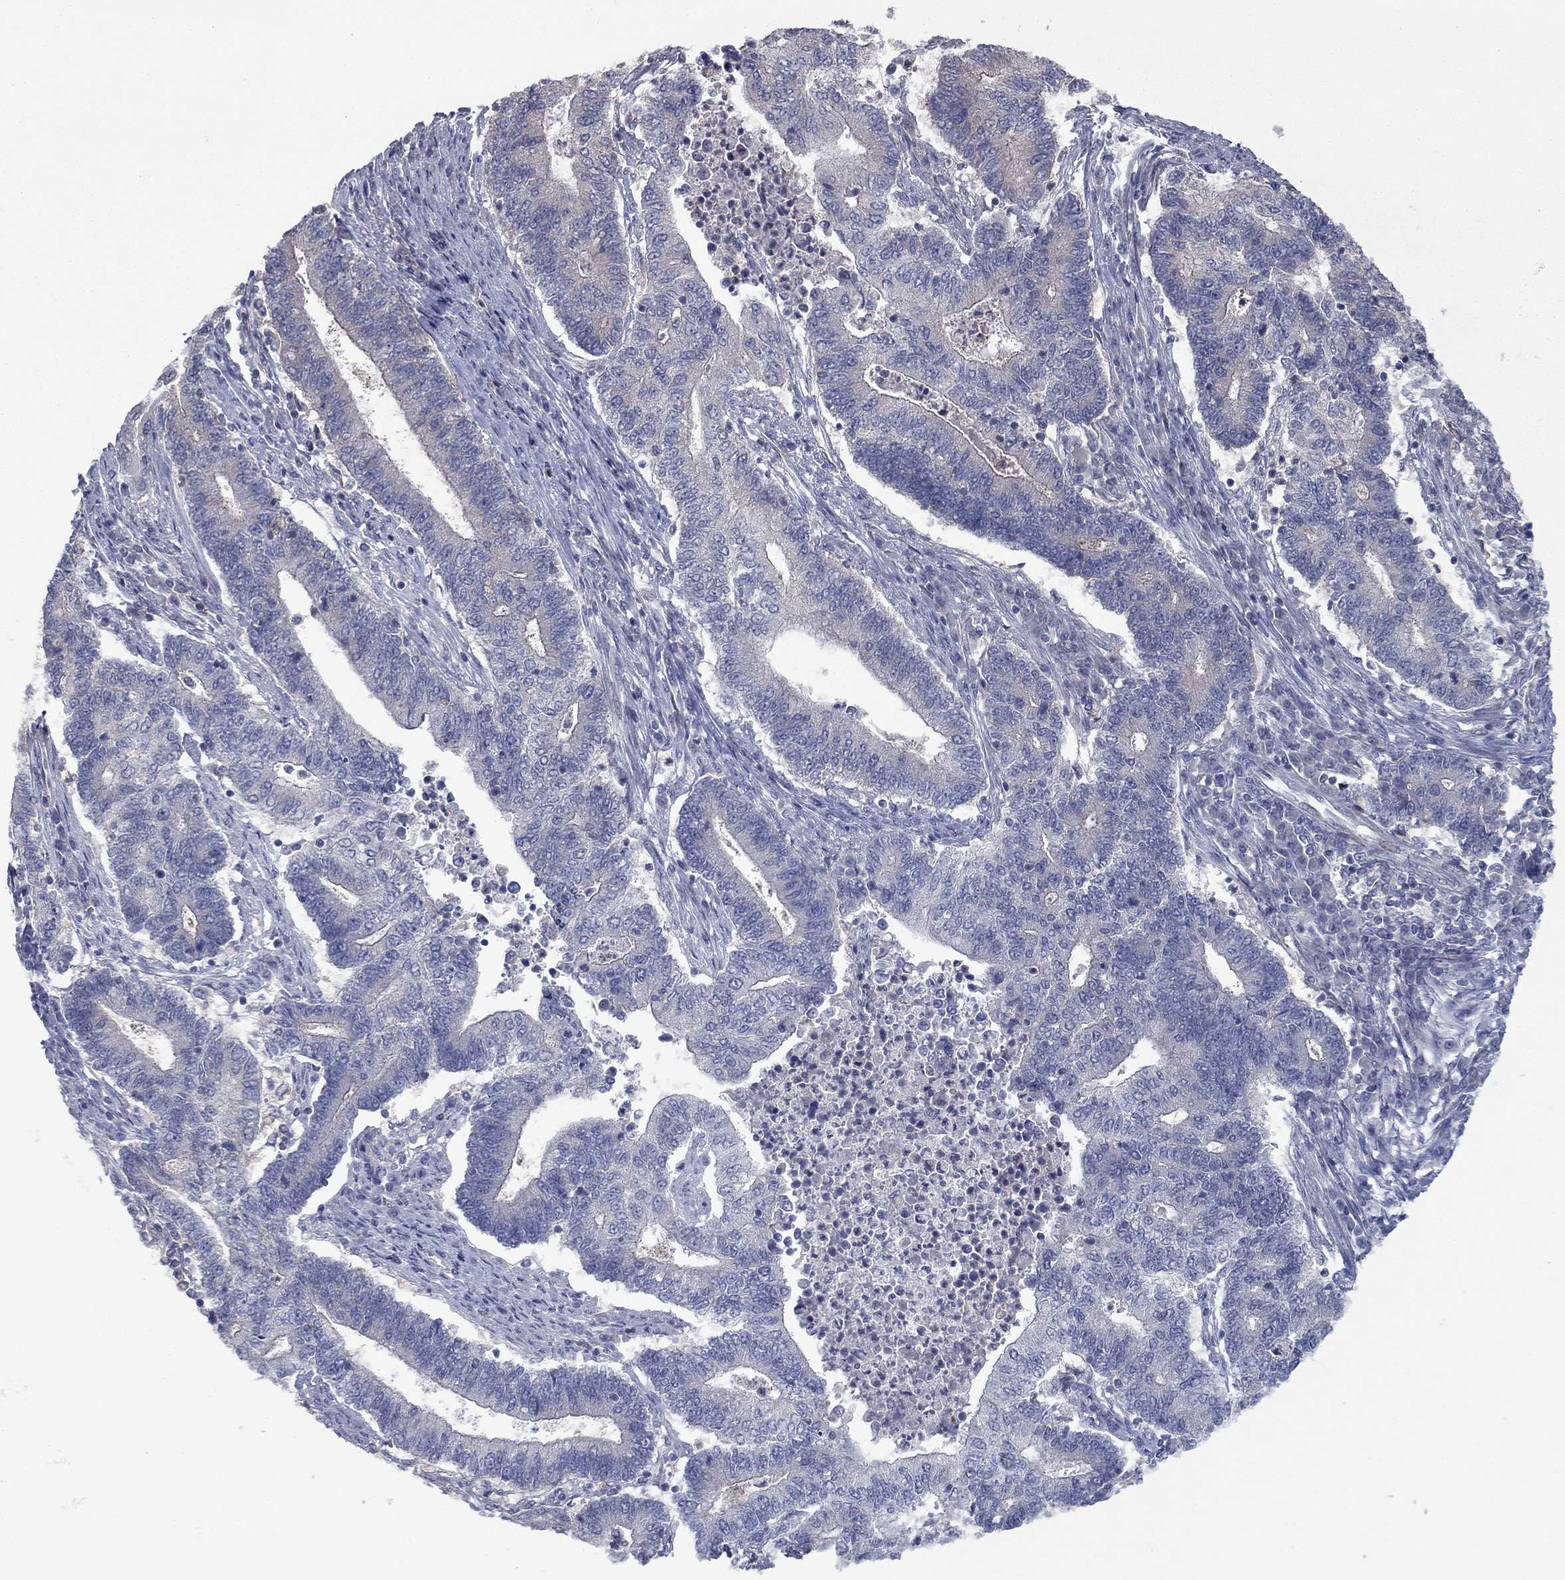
{"staining": {"intensity": "negative", "quantity": "none", "location": "none"}, "tissue": "endometrial cancer", "cell_type": "Tumor cells", "image_type": "cancer", "snomed": [{"axis": "morphology", "description": "Adenocarcinoma, NOS"}, {"axis": "topography", "description": "Uterus"}, {"axis": "topography", "description": "Endometrium"}], "caption": "Immunohistochemistry (IHC) micrograph of human endometrial cancer stained for a protein (brown), which exhibits no positivity in tumor cells.", "gene": "DUSP7", "patient": {"sex": "female", "age": 54}}